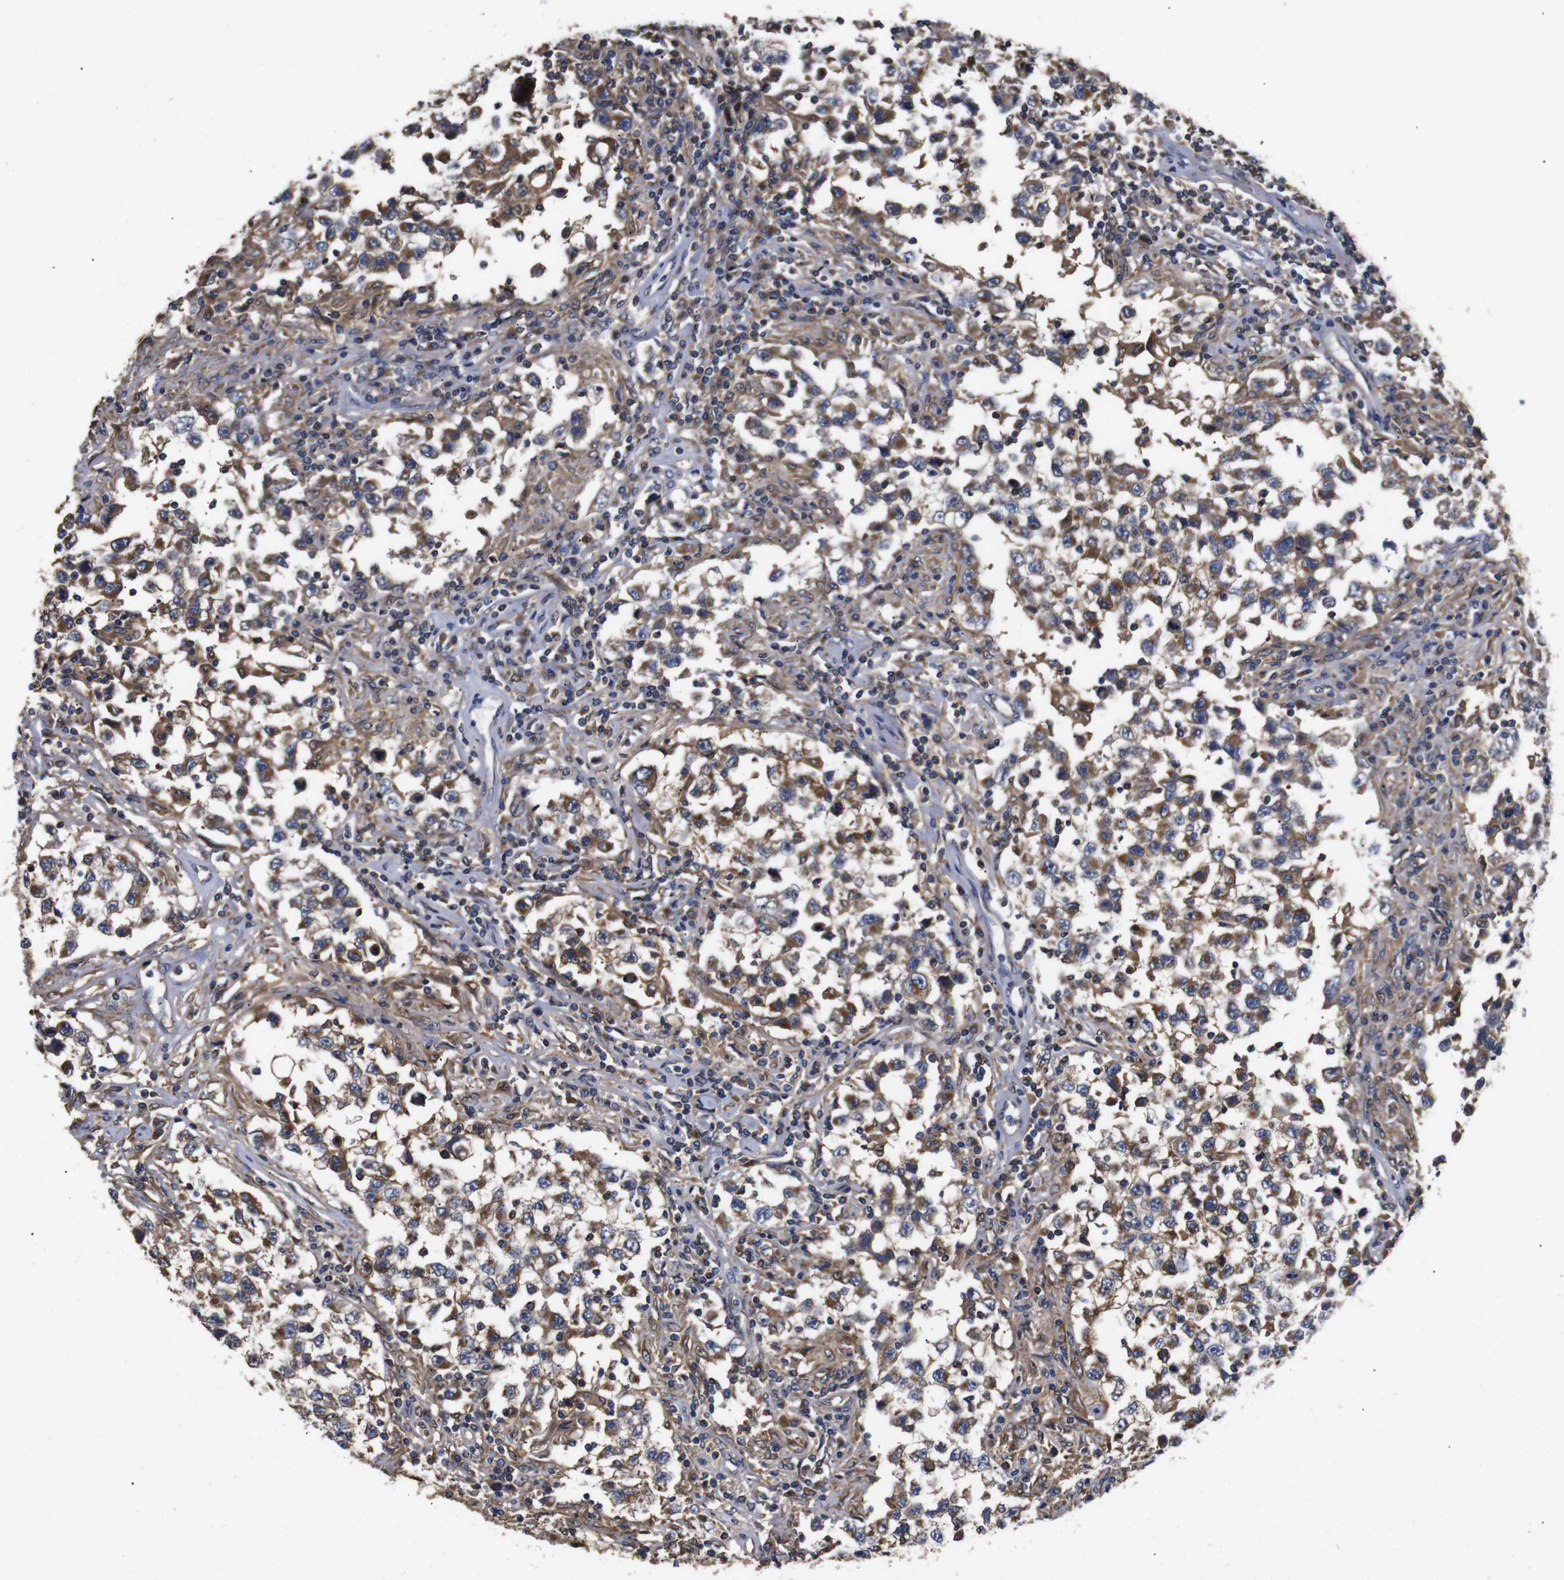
{"staining": {"intensity": "strong", "quantity": ">75%", "location": "cytoplasmic/membranous"}, "tissue": "testis cancer", "cell_type": "Tumor cells", "image_type": "cancer", "snomed": [{"axis": "morphology", "description": "Carcinoma, Embryonal, NOS"}, {"axis": "topography", "description": "Testis"}], "caption": "Protein staining by immunohistochemistry reveals strong cytoplasmic/membranous staining in approximately >75% of tumor cells in testis embryonal carcinoma.", "gene": "LRRCC1", "patient": {"sex": "male", "age": 21}}